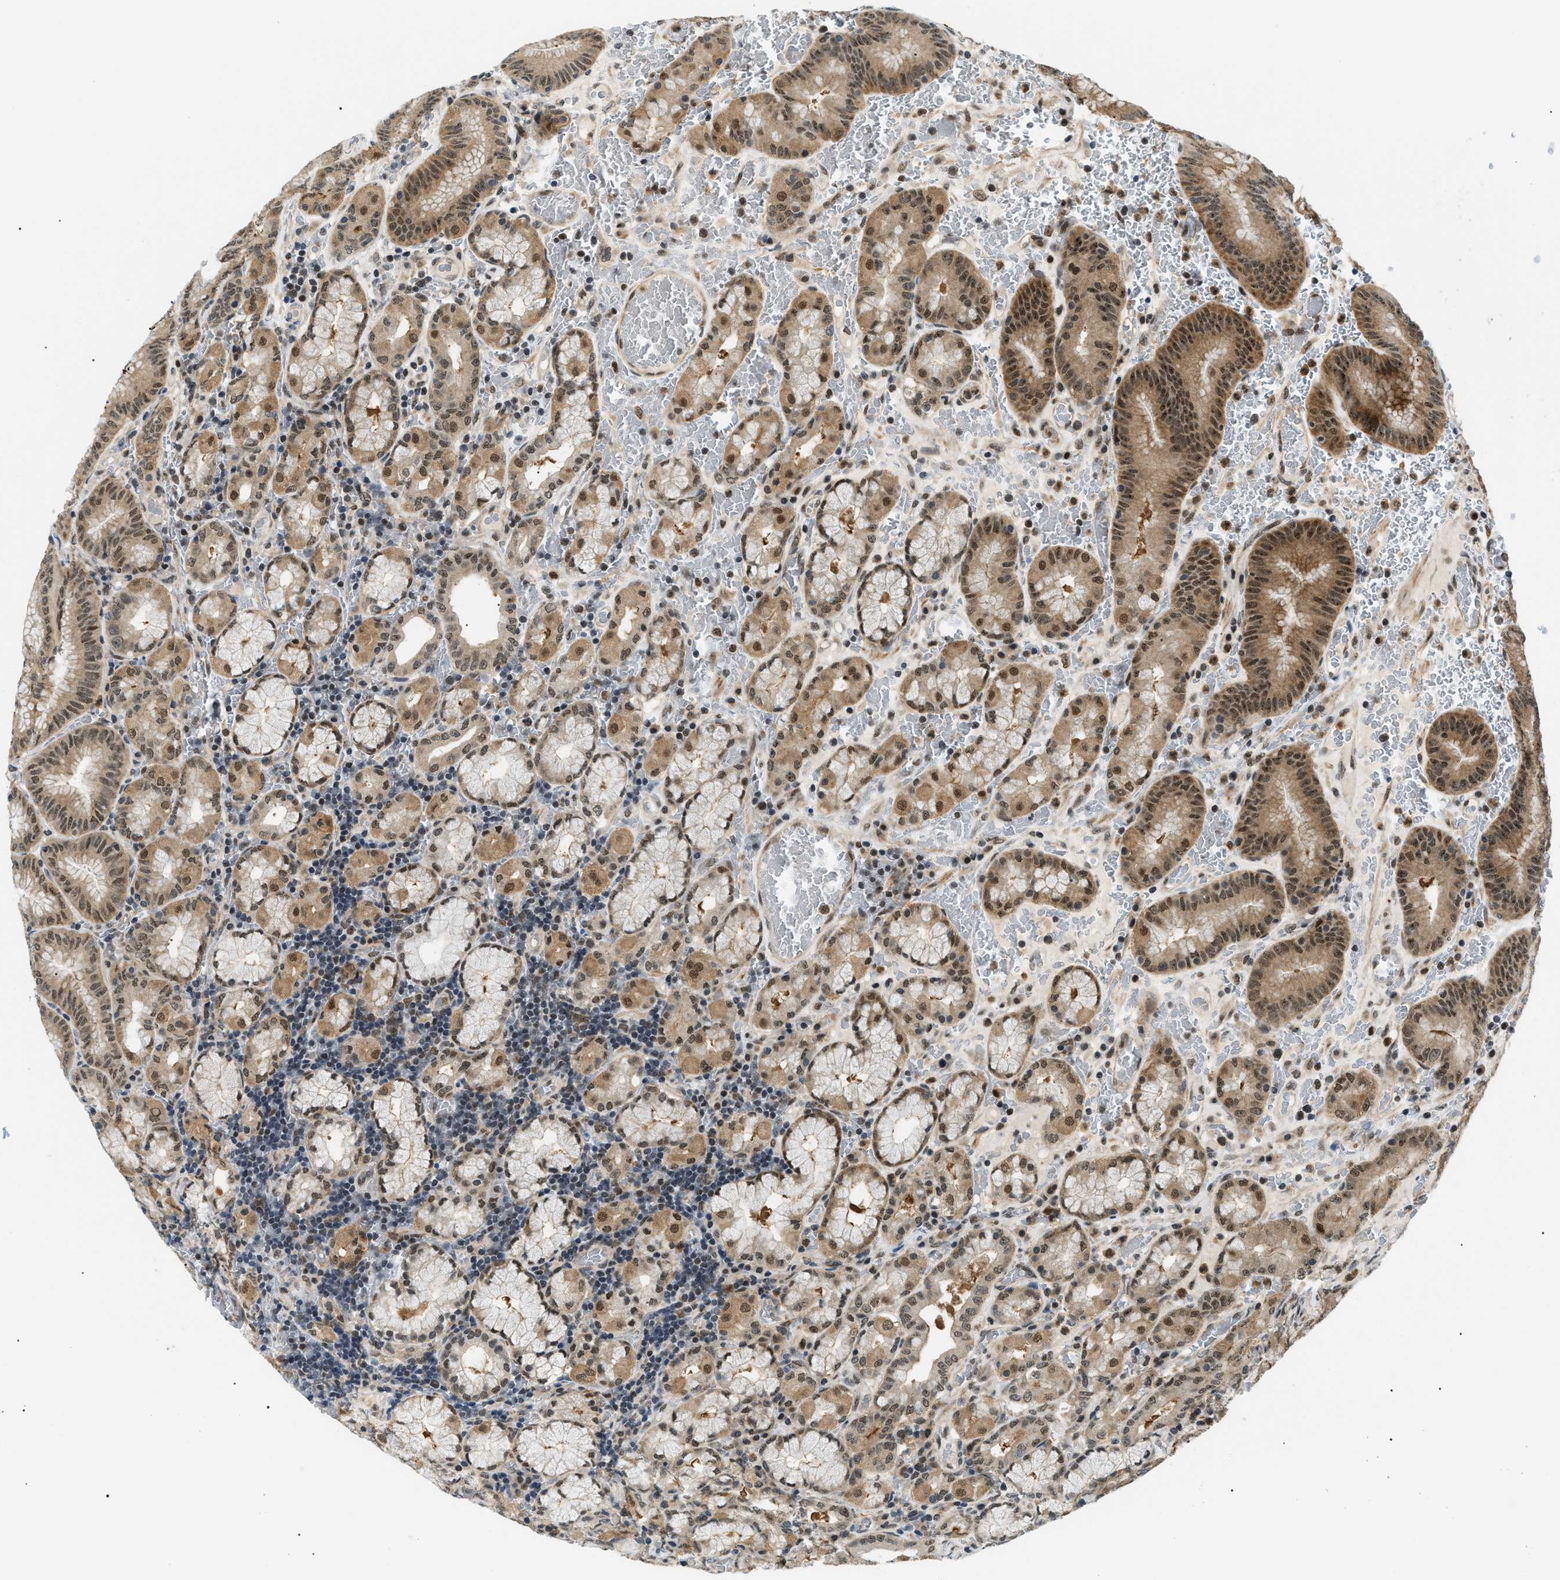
{"staining": {"intensity": "moderate", "quantity": ">75%", "location": "cytoplasmic/membranous,nuclear"}, "tissue": "stomach", "cell_type": "Glandular cells", "image_type": "normal", "snomed": [{"axis": "morphology", "description": "Normal tissue, NOS"}, {"axis": "morphology", "description": "Carcinoid, malignant, NOS"}, {"axis": "topography", "description": "Stomach, upper"}], "caption": "Glandular cells show medium levels of moderate cytoplasmic/membranous,nuclear positivity in about >75% of cells in normal stomach. The staining was performed using DAB to visualize the protein expression in brown, while the nuclei were stained in blue with hematoxylin (Magnification: 20x).", "gene": "RBM15", "patient": {"sex": "male", "age": 39}}